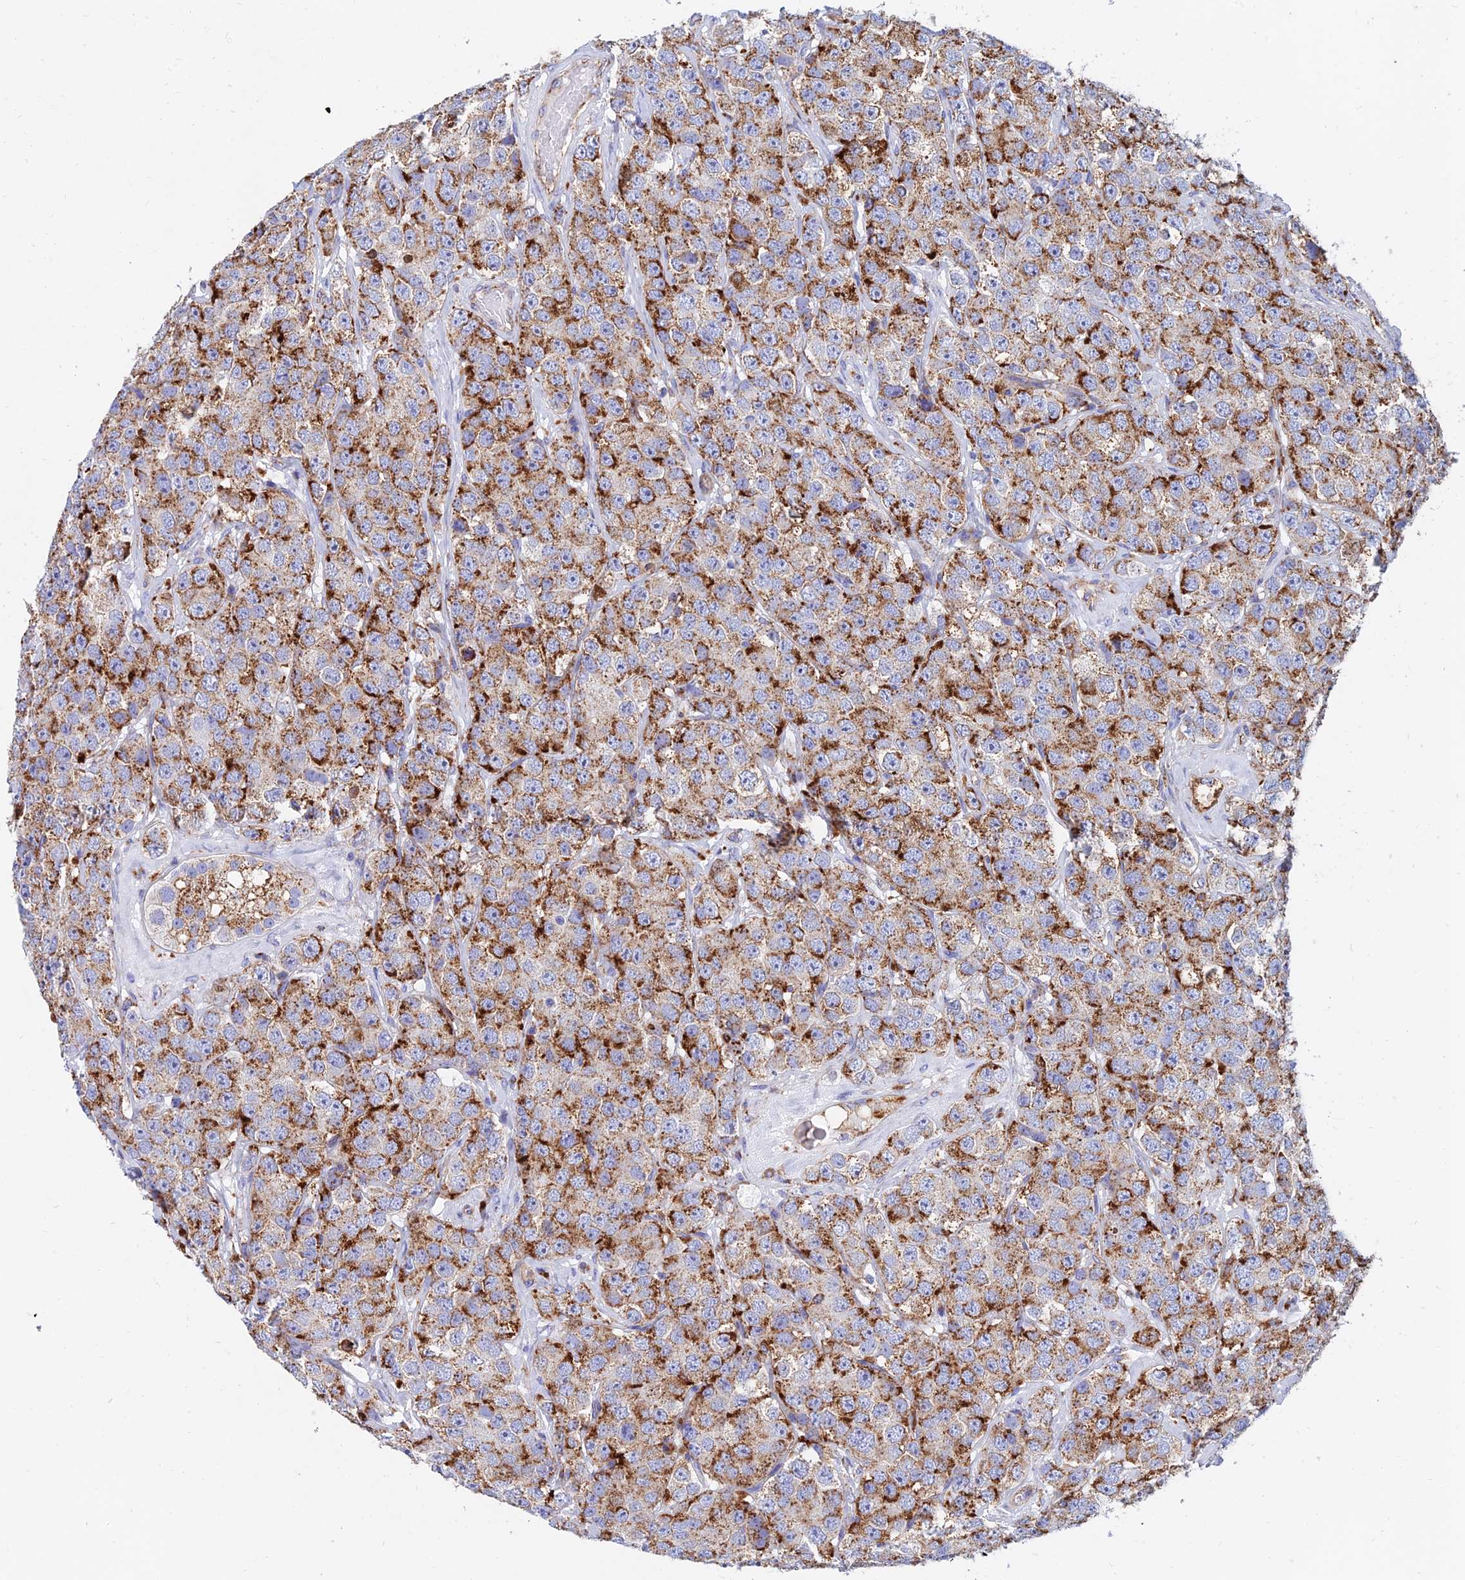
{"staining": {"intensity": "strong", "quantity": ">75%", "location": "cytoplasmic/membranous"}, "tissue": "testis cancer", "cell_type": "Tumor cells", "image_type": "cancer", "snomed": [{"axis": "morphology", "description": "Seminoma, NOS"}, {"axis": "topography", "description": "Testis"}], "caption": "Strong cytoplasmic/membranous staining is identified in approximately >75% of tumor cells in testis cancer. (DAB IHC with brightfield microscopy, high magnification).", "gene": "SPNS1", "patient": {"sex": "male", "age": 28}}